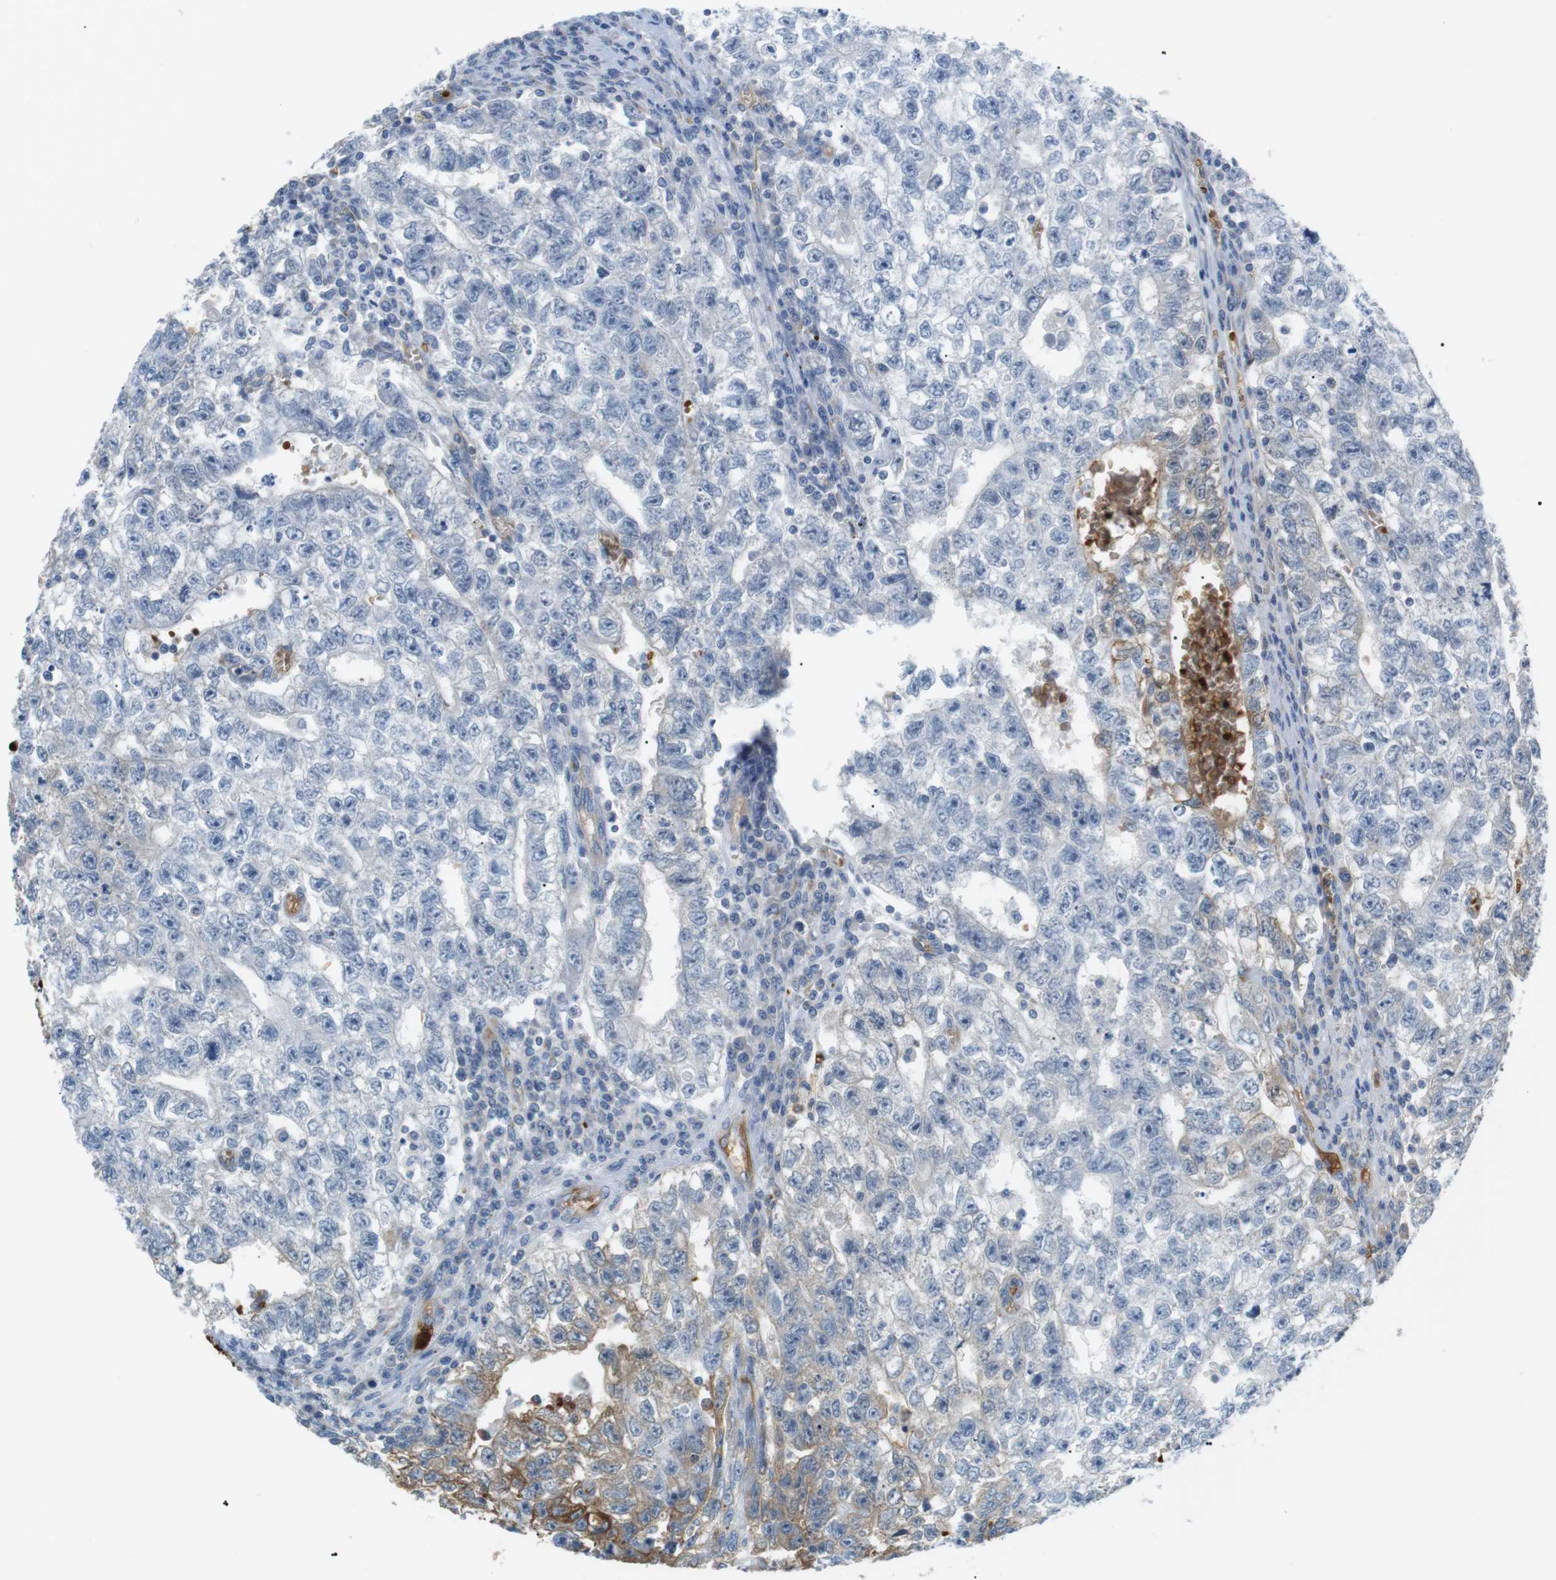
{"staining": {"intensity": "weak", "quantity": "<25%", "location": "cytoplasmic/membranous"}, "tissue": "testis cancer", "cell_type": "Tumor cells", "image_type": "cancer", "snomed": [{"axis": "morphology", "description": "Seminoma, NOS"}, {"axis": "morphology", "description": "Carcinoma, Embryonal, NOS"}, {"axis": "topography", "description": "Testis"}], "caption": "Protein analysis of embryonal carcinoma (testis) demonstrates no significant expression in tumor cells.", "gene": "ADCY10", "patient": {"sex": "male", "age": 38}}